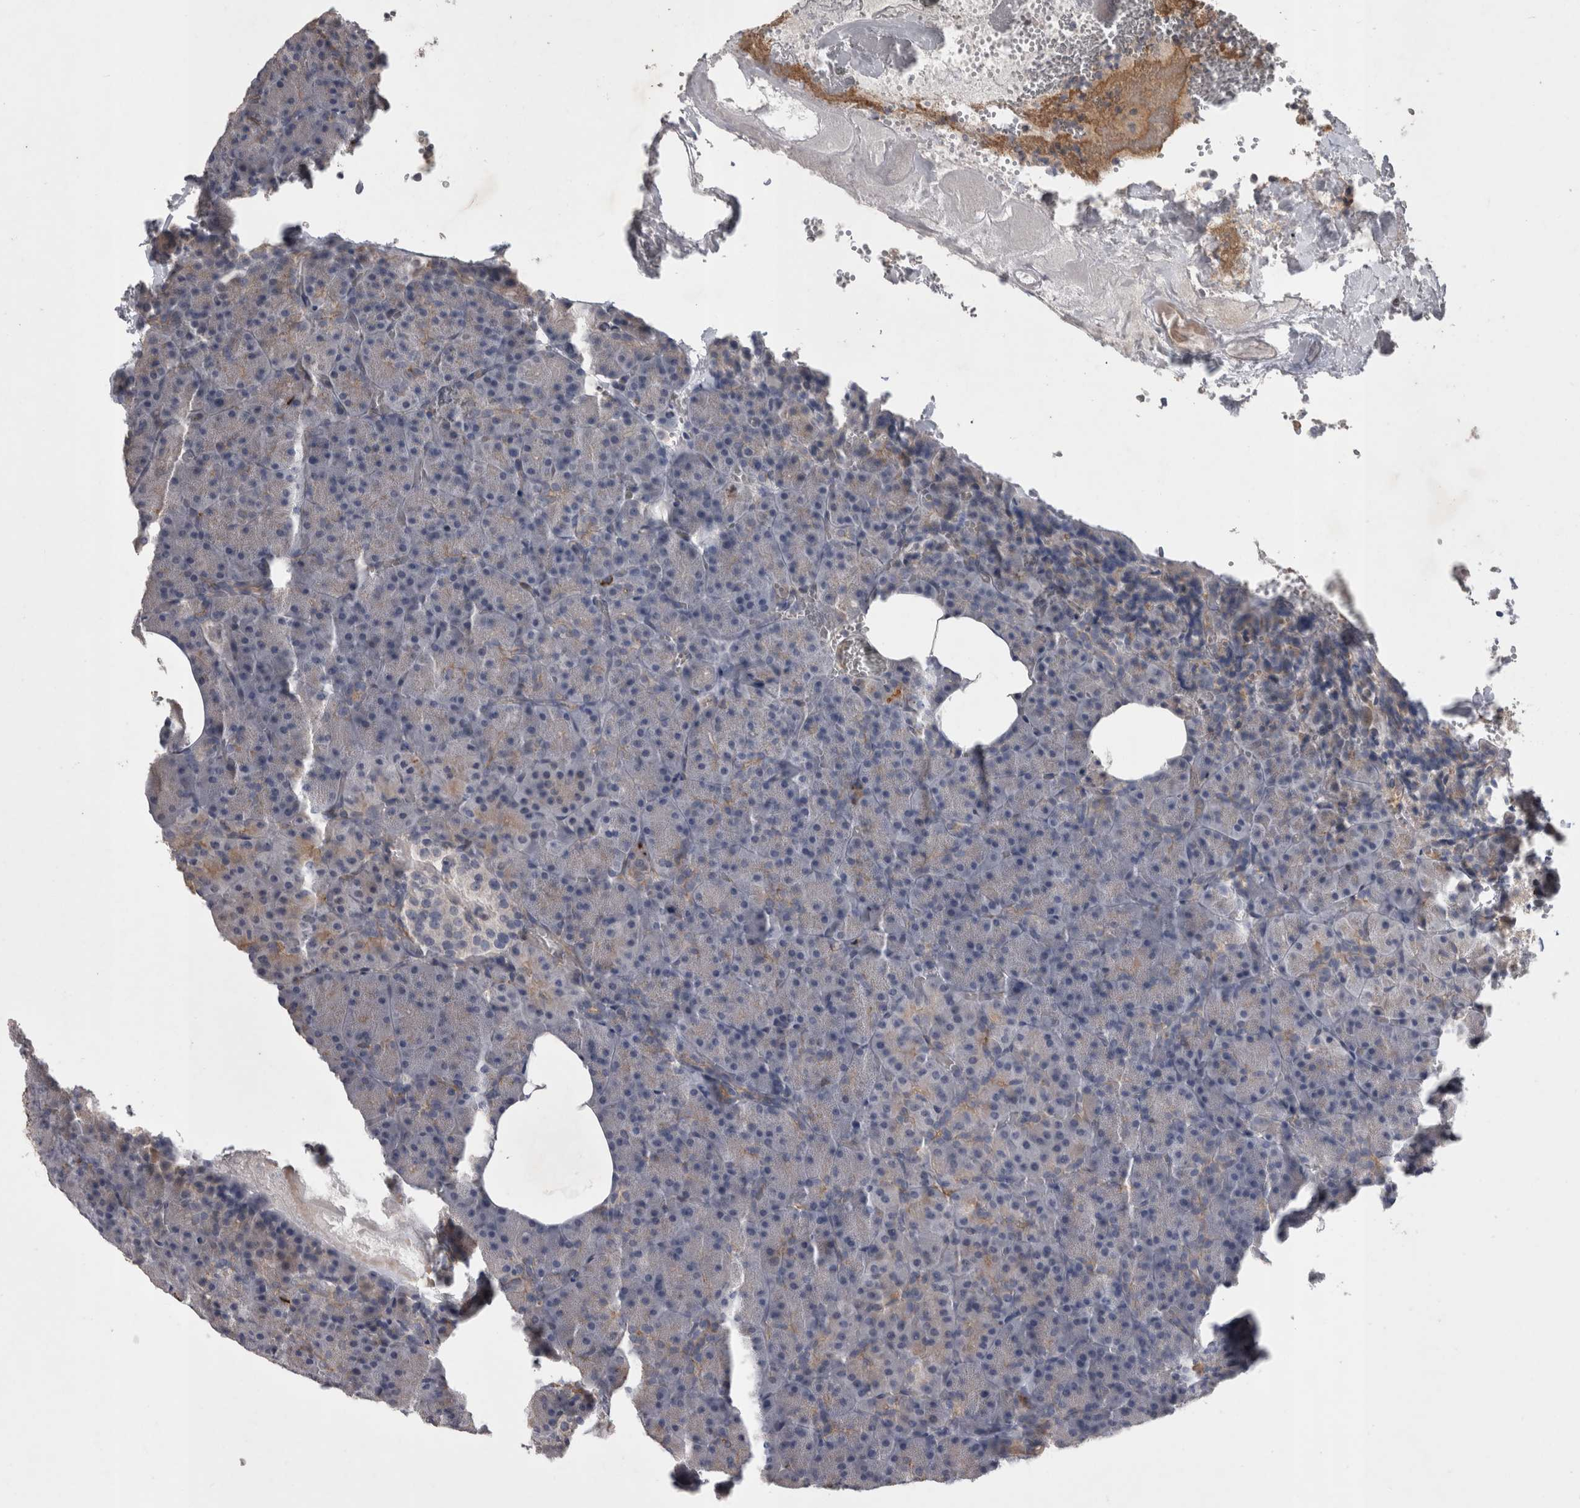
{"staining": {"intensity": "strong", "quantity": "<25%", "location": "cytoplasmic/membranous"}, "tissue": "pancreas", "cell_type": "Exocrine glandular cells", "image_type": "normal", "snomed": [{"axis": "morphology", "description": "Normal tissue, NOS"}, {"axis": "morphology", "description": "Carcinoid, malignant, NOS"}, {"axis": "topography", "description": "Pancreas"}], "caption": "About <25% of exocrine glandular cells in benign human pancreas demonstrate strong cytoplasmic/membranous protein staining as visualized by brown immunohistochemical staining.", "gene": "SPATA48", "patient": {"sex": "female", "age": 35}}